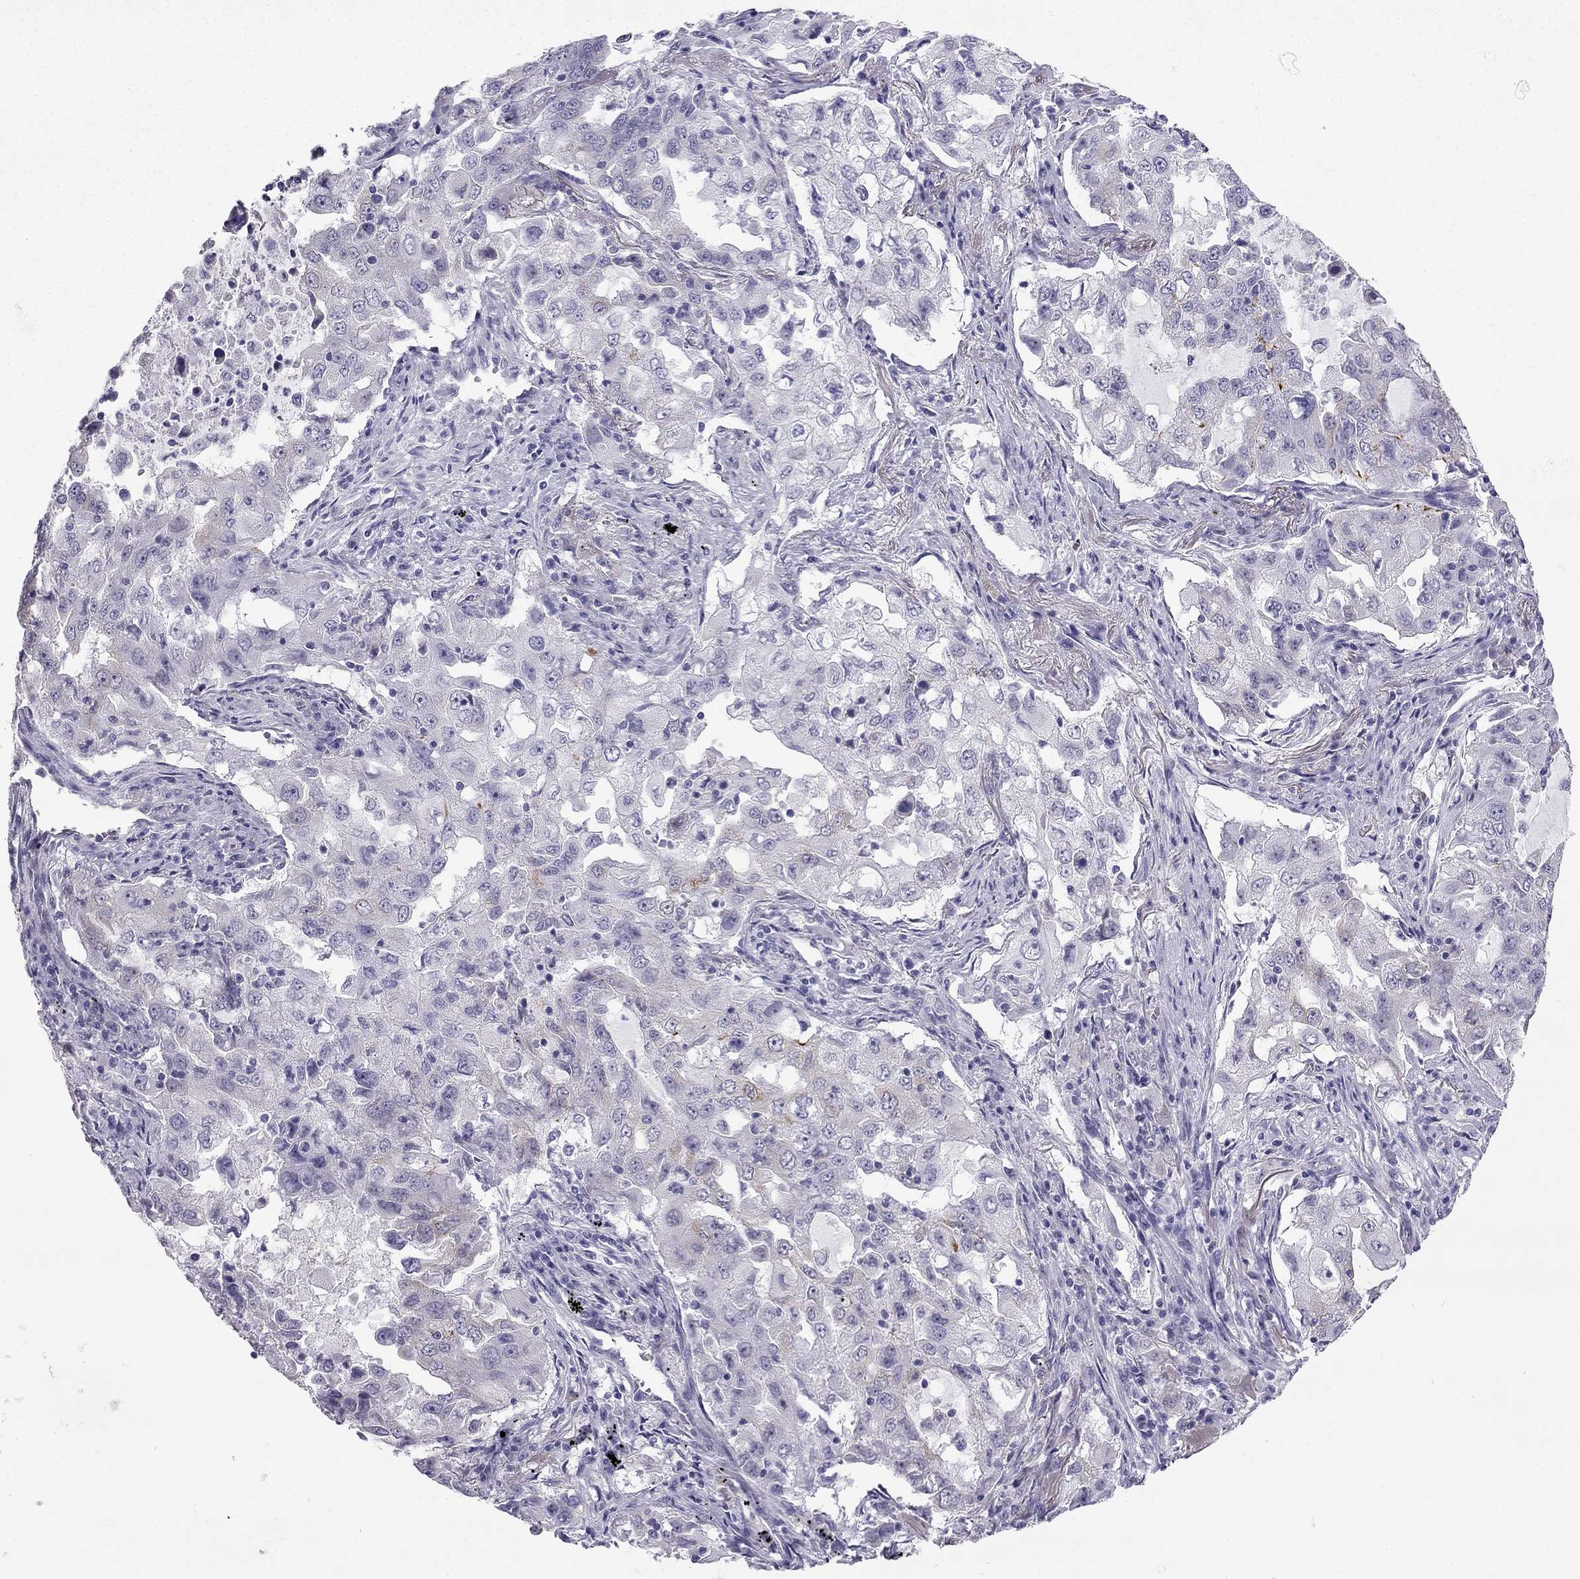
{"staining": {"intensity": "negative", "quantity": "none", "location": "none"}, "tissue": "lung cancer", "cell_type": "Tumor cells", "image_type": "cancer", "snomed": [{"axis": "morphology", "description": "Adenocarcinoma, NOS"}, {"axis": "topography", "description": "Lung"}], "caption": "Immunohistochemistry of human adenocarcinoma (lung) displays no expression in tumor cells.", "gene": "CFAP53", "patient": {"sex": "female", "age": 61}}